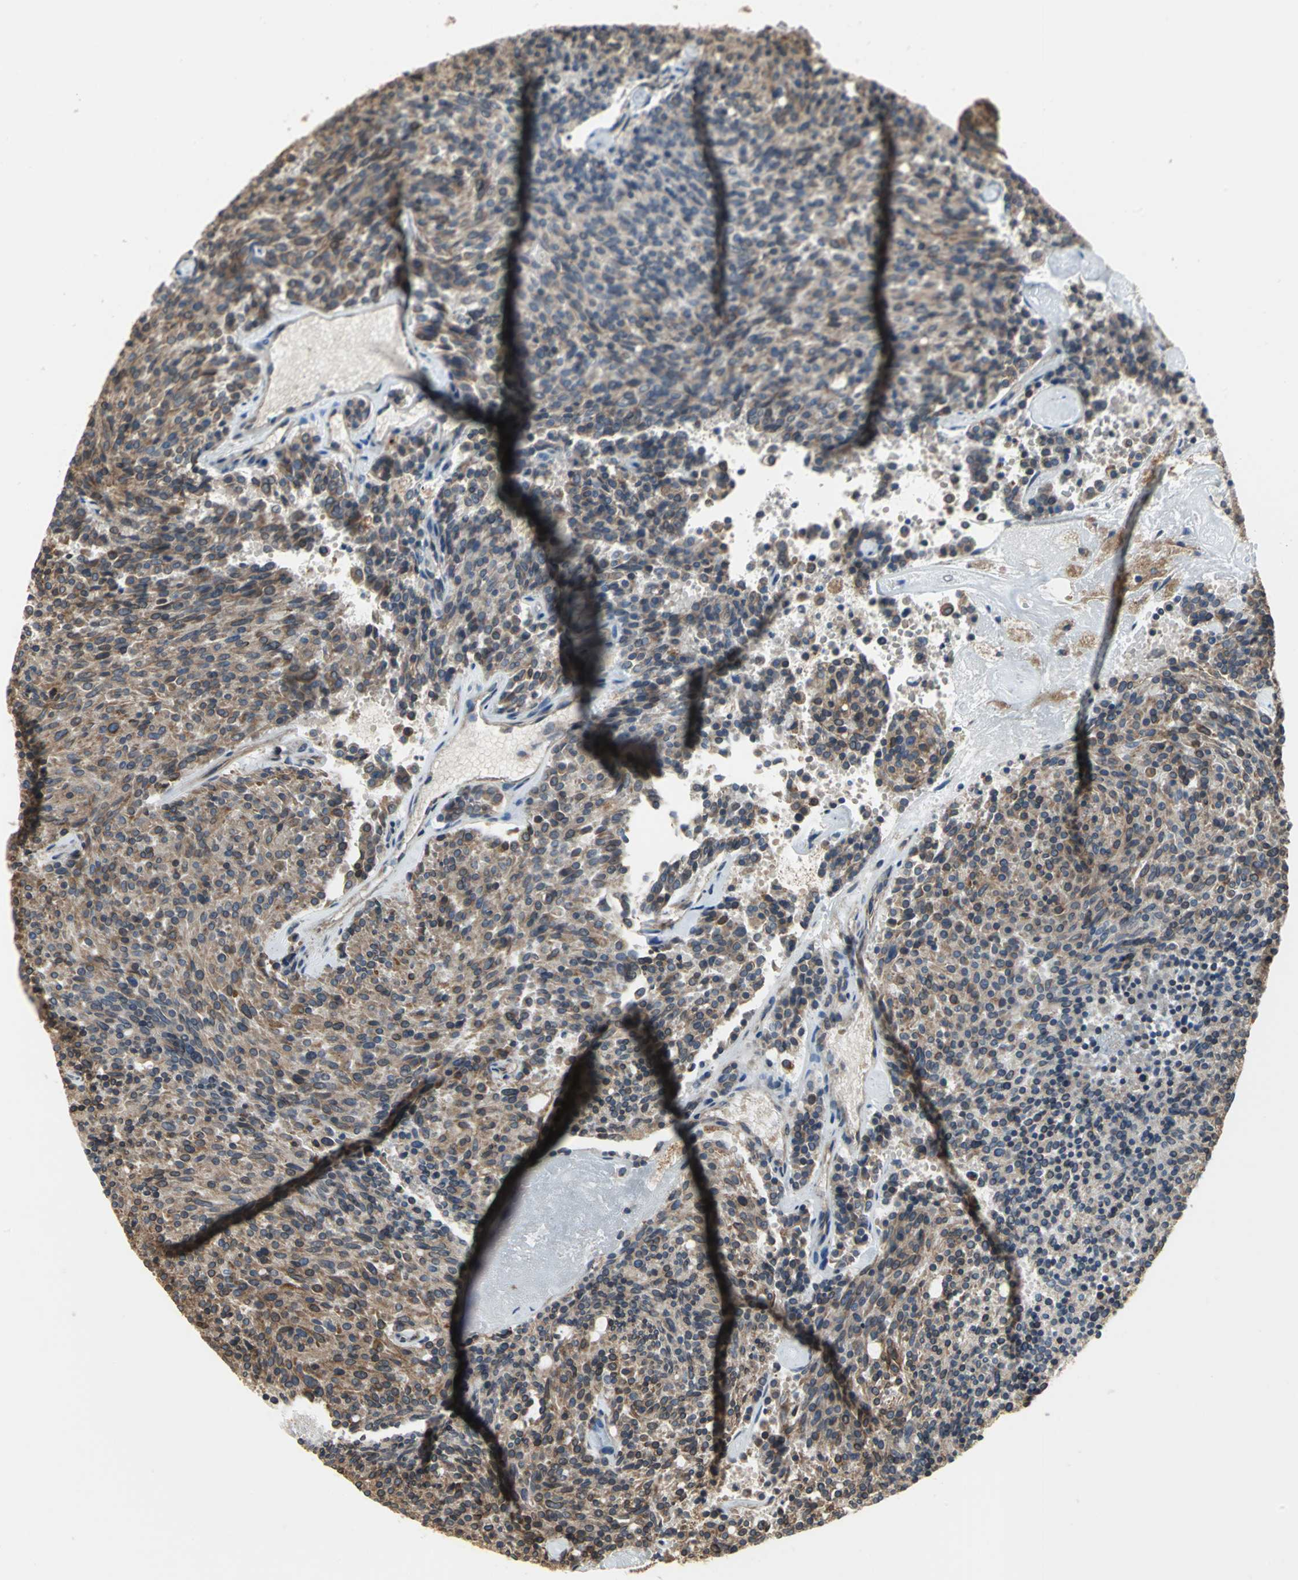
{"staining": {"intensity": "moderate", "quantity": ">75%", "location": "cytoplasmic/membranous"}, "tissue": "carcinoid", "cell_type": "Tumor cells", "image_type": "cancer", "snomed": [{"axis": "morphology", "description": "Carcinoid, malignant, NOS"}, {"axis": "topography", "description": "Pancreas"}], "caption": "Moderate cytoplasmic/membranous expression is identified in about >75% of tumor cells in carcinoid.", "gene": "SYVN1", "patient": {"sex": "female", "age": 54}}